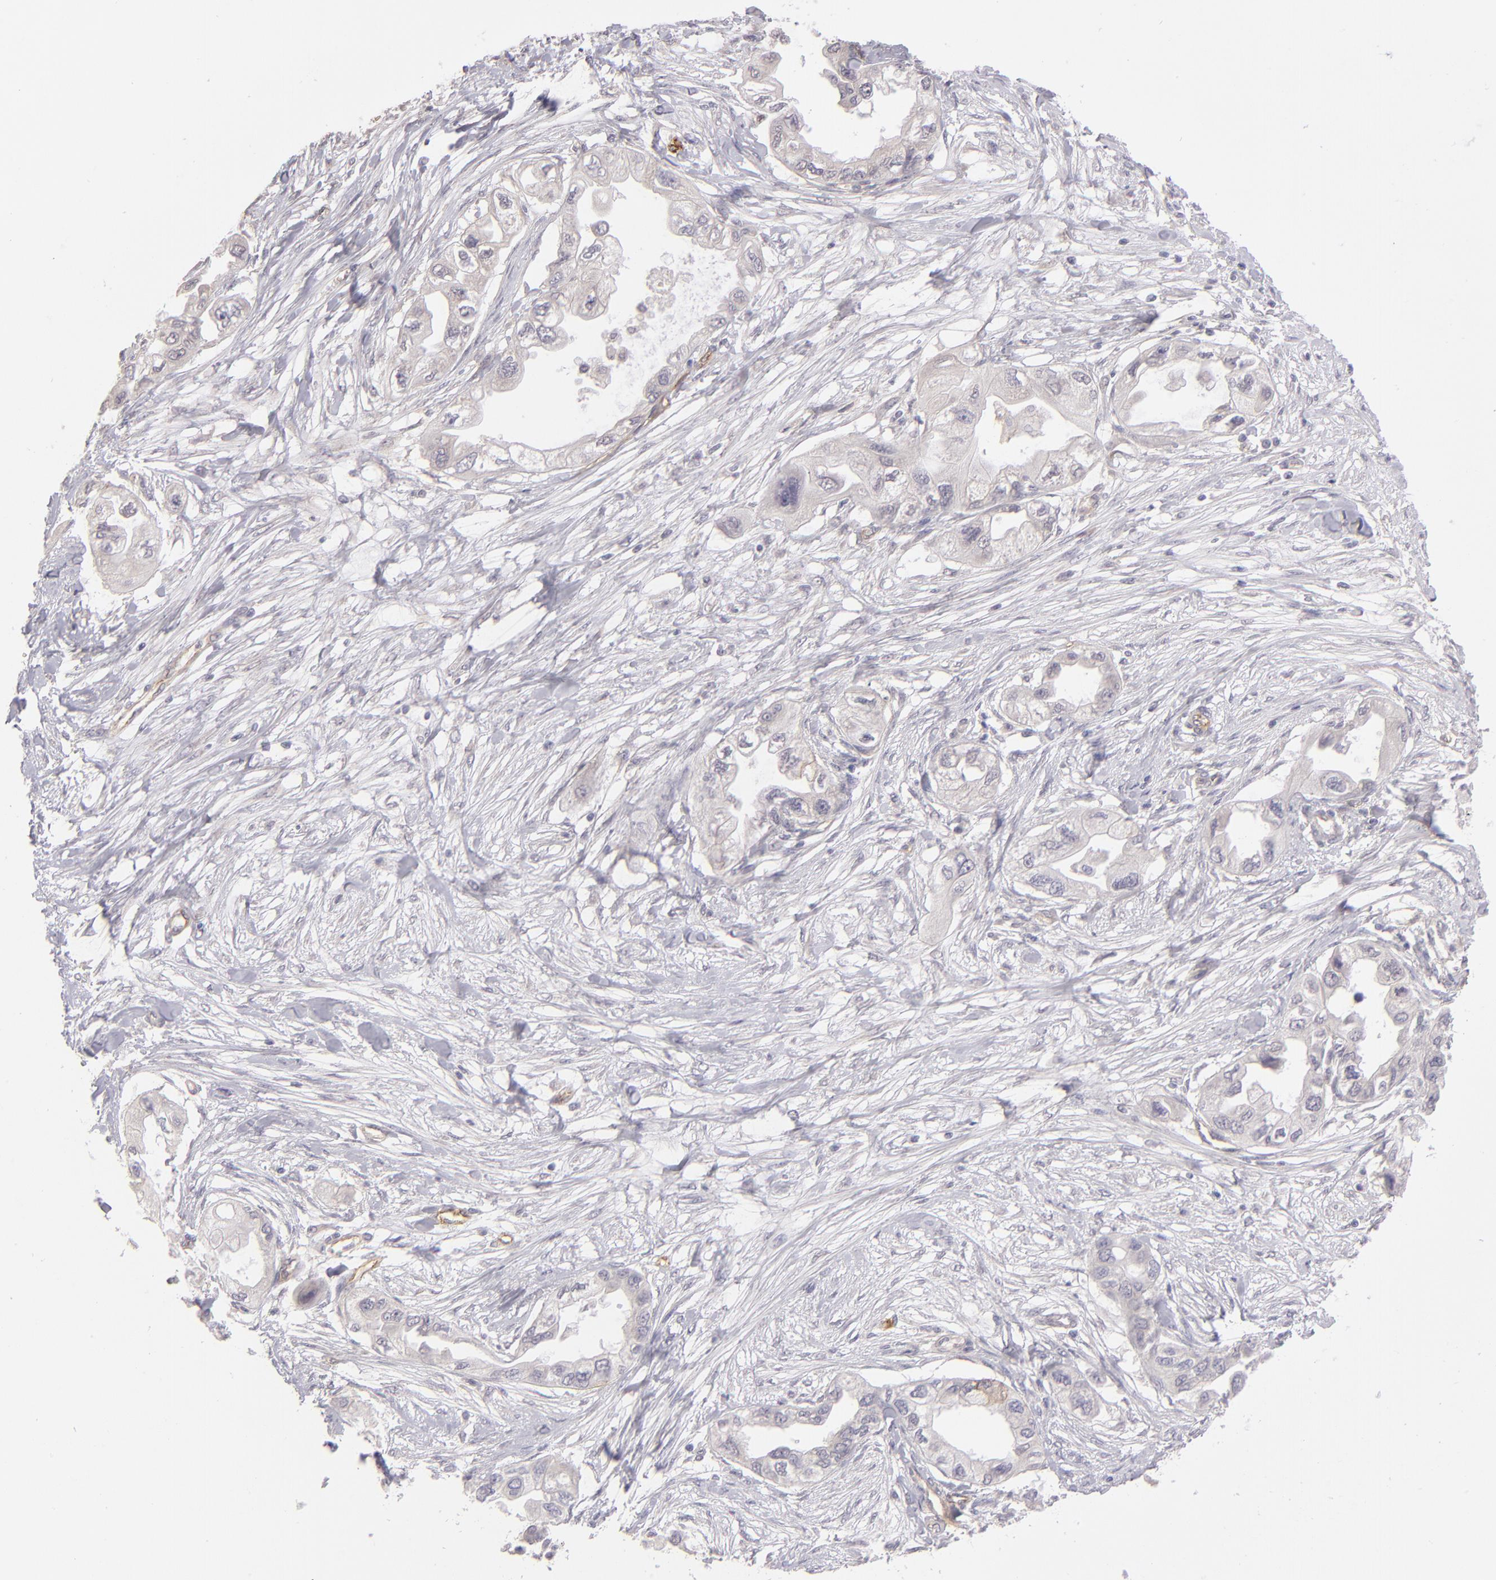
{"staining": {"intensity": "negative", "quantity": "none", "location": "none"}, "tissue": "endometrial cancer", "cell_type": "Tumor cells", "image_type": "cancer", "snomed": [{"axis": "morphology", "description": "Adenocarcinoma, NOS"}, {"axis": "topography", "description": "Endometrium"}], "caption": "This micrograph is of endometrial cancer stained with IHC to label a protein in brown with the nuclei are counter-stained blue. There is no staining in tumor cells. The staining is performed using DAB brown chromogen with nuclei counter-stained in using hematoxylin.", "gene": "THBD", "patient": {"sex": "female", "age": 67}}